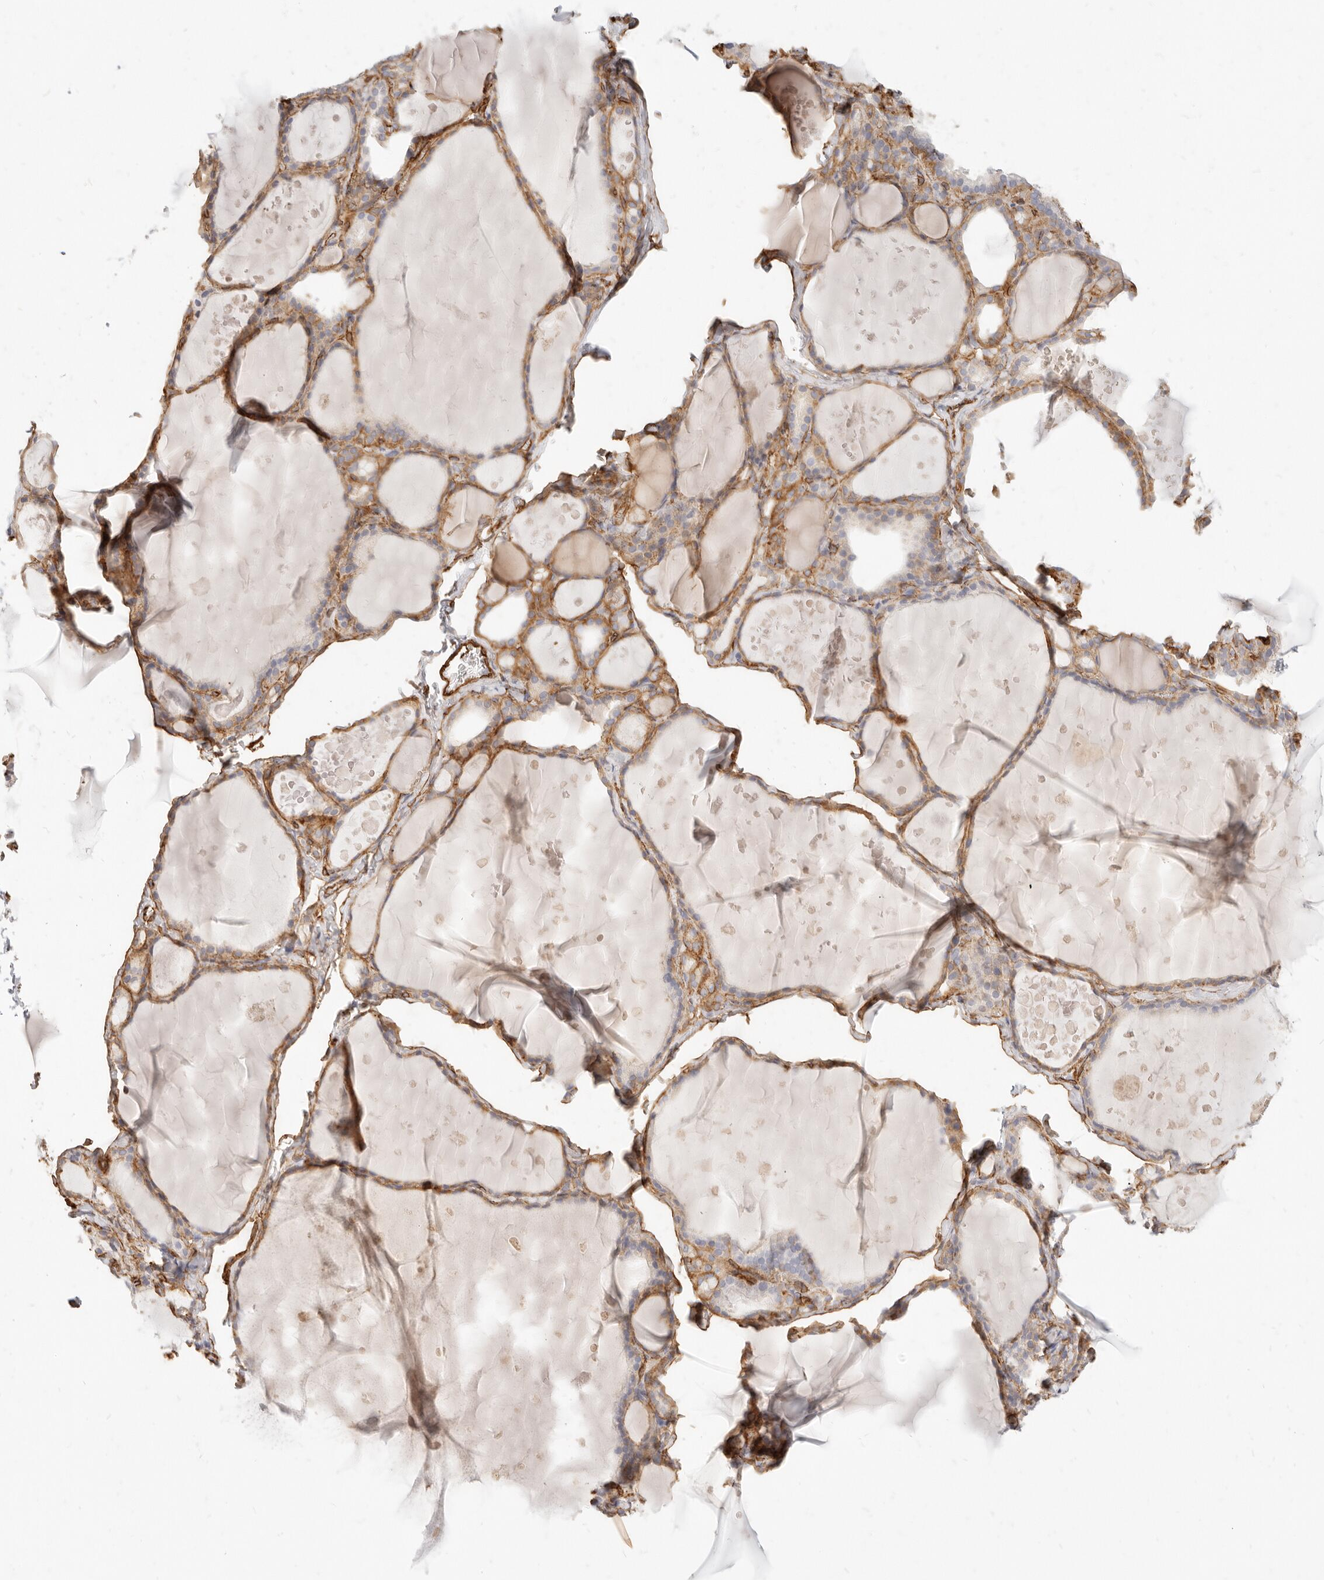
{"staining": {"intensity": "moderate", "quantity": ">75%", "location": "cytoplasmic/membranous"}, "tissue": "thyroid gland", "cell_type": "Glandular cells", "image_type": "normal", "snomed": [{"axis": "morphology", "description": "Normal tissue, NOS"}, {"axis": "topography", "description": "Thyroid gland"}], "caption": "A brown stain labels moderate cytoplasmic/membranous staining of a protein in glandular cells of unremarkable thyroid gland.", "gene": "NUS1", "patient": {"sex": "male", "age": 56}}